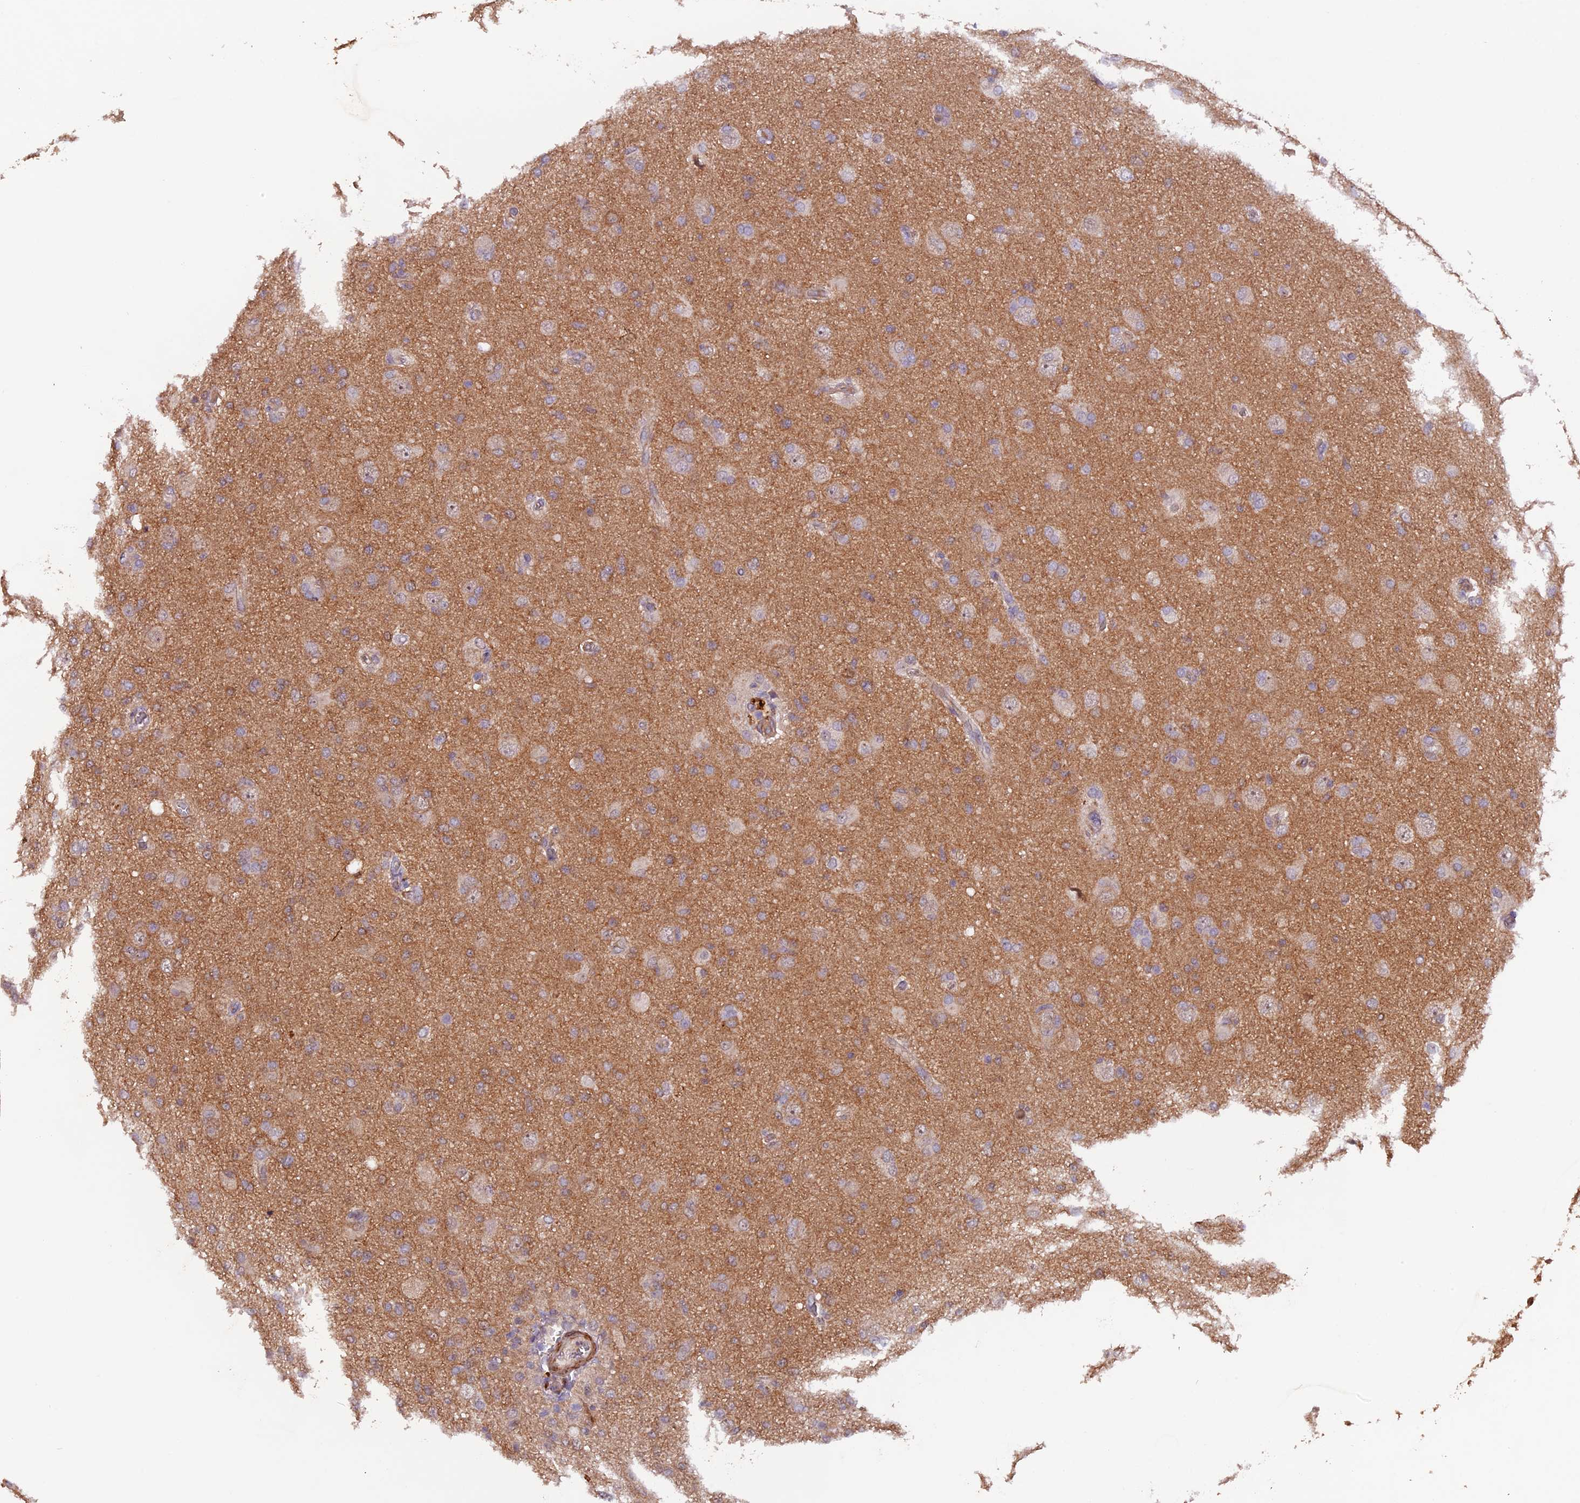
{"staining": {"intensity": "weak", "quantity": "<25%", "location": "cytoplasmic/membranous"}, "tissue": "glioma", "cell_type": "Tumor cells", "image_type": "cancer", "snomed": [{"axis": "morphology", "description": "Glioma, malignant, High grade"}, {"axis": "topography", "description": "Brain"}], "caption": "Malignant high-grade glioma stained for a protein using immunohistochemistry (IHC) reveals no expression tumor cells.", "gene": "GNB5", "patient": {"sex": "female", "age": 57}}